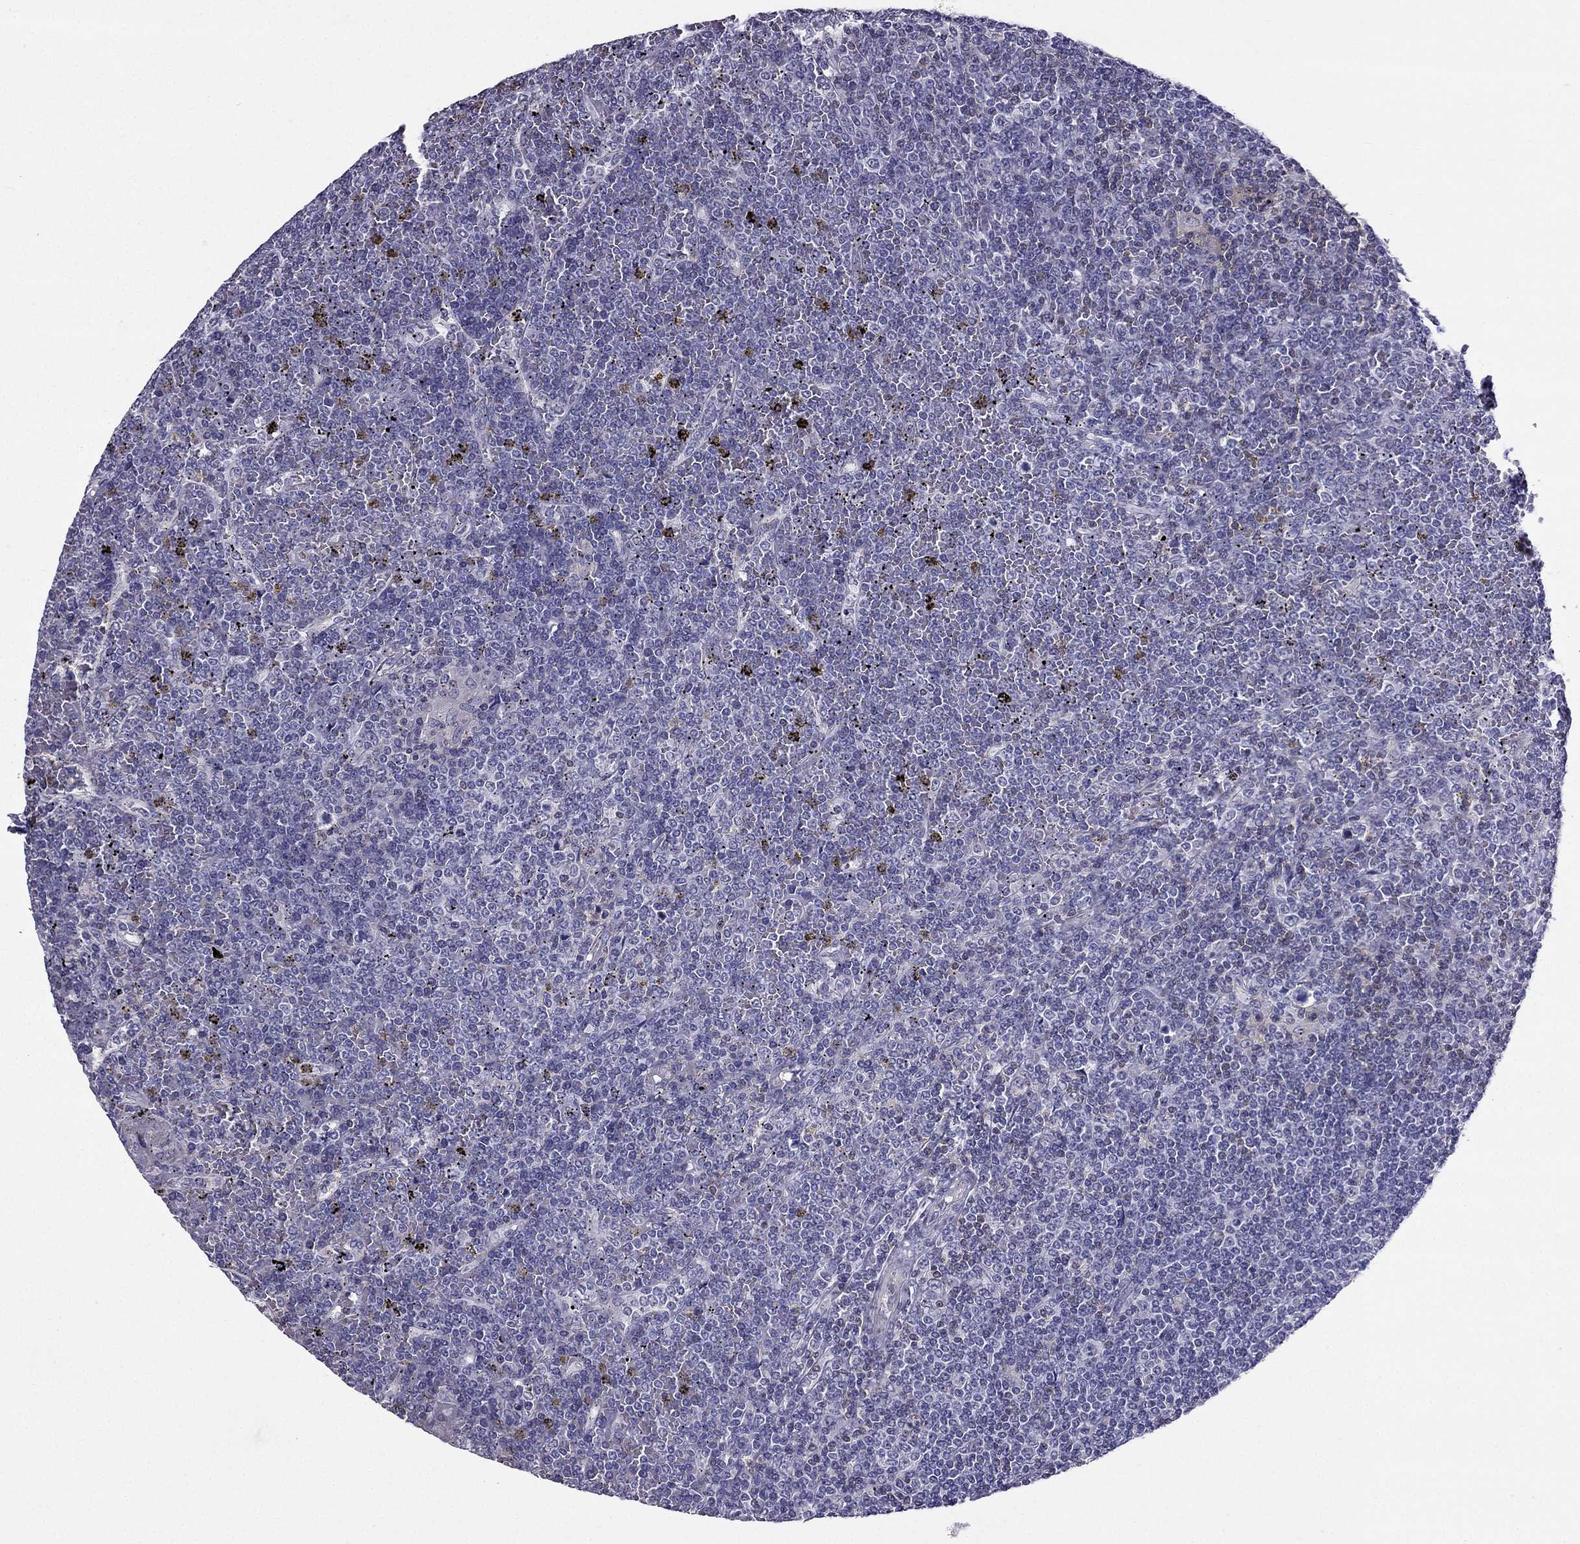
{"staining": {"intensity": "negative", "quantity": "none", "location": "none"}, "tissue": "lymphoma", "cell_type": "Tumor cells", "image_type": "cancer", "snomed": [{"axis": "morphology", "description": "Malignant lymphoma, non-Hodgkin's type, Low grade"}, {"axis": "topography", "description": "Spleen"}], "caption": "This image is of lymphoma stained with immunohistochemistry to label a protein in brown with the nuclei are counter-stained blue. There is no staining in tumor cells. (Immunohistochemistry (ihc), brightfield microscopy, high magnification).", "gene": "AAK1", "patient": {"sex": "female", "age": 19}}